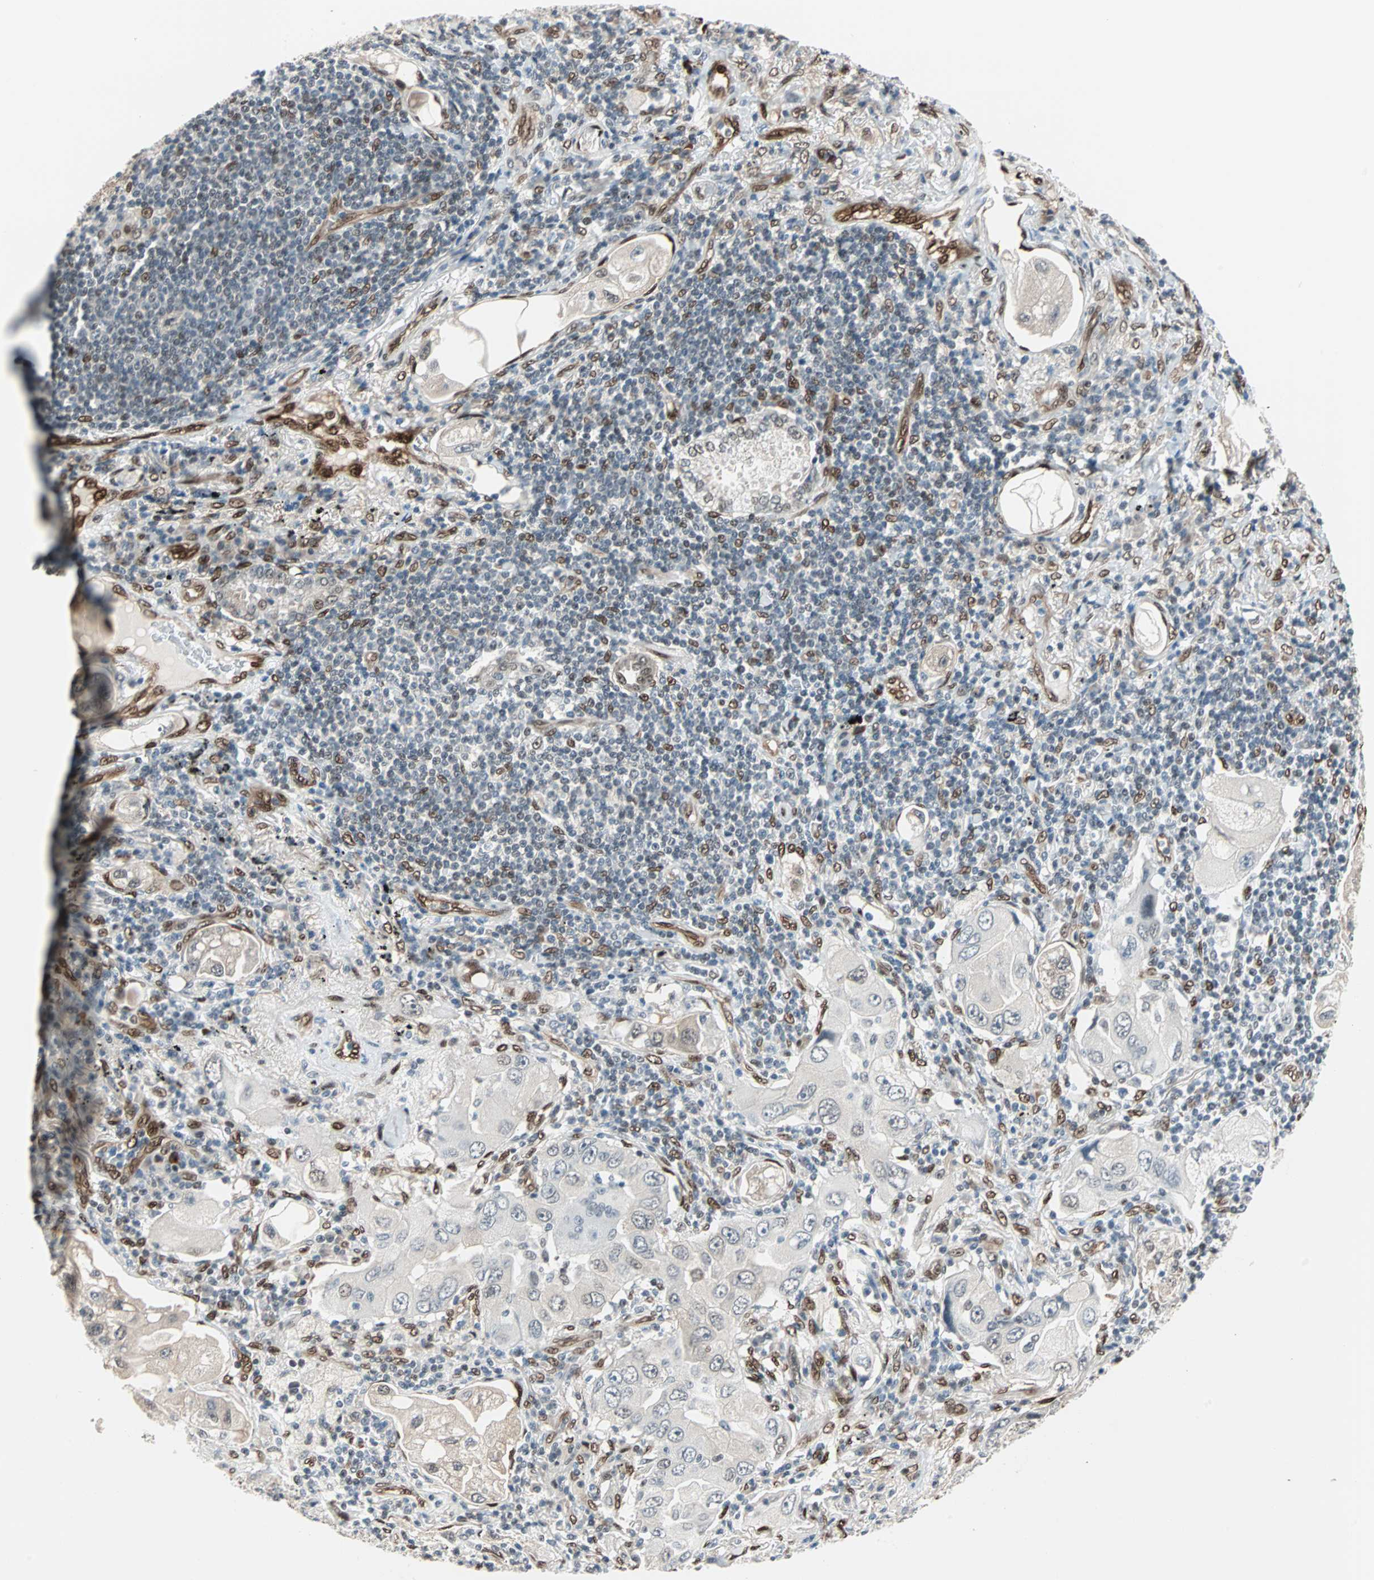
{"staining": {"intensity": "negative", "quantity": "none", "location": "none"}, "tissue": "lung cancer", "cell_type": "Tumor cells", "image_type": "cancer", "snomed": [{"axis": "morphology", "description": "Adenocarcinoma, NOS"}, {"axis": "topography", "description": "Lung"}], "caption": "Tumor cells are negative for protein expression in human adenocarcinoma (lung). The staining was performed using DAB to visualize the protein expression in brown, while the nuclei were stained in blue with hematoxylin (Magnification: 20x).", "gene": "WWTR1", "patient": {"sex": "female", "age": 65}}